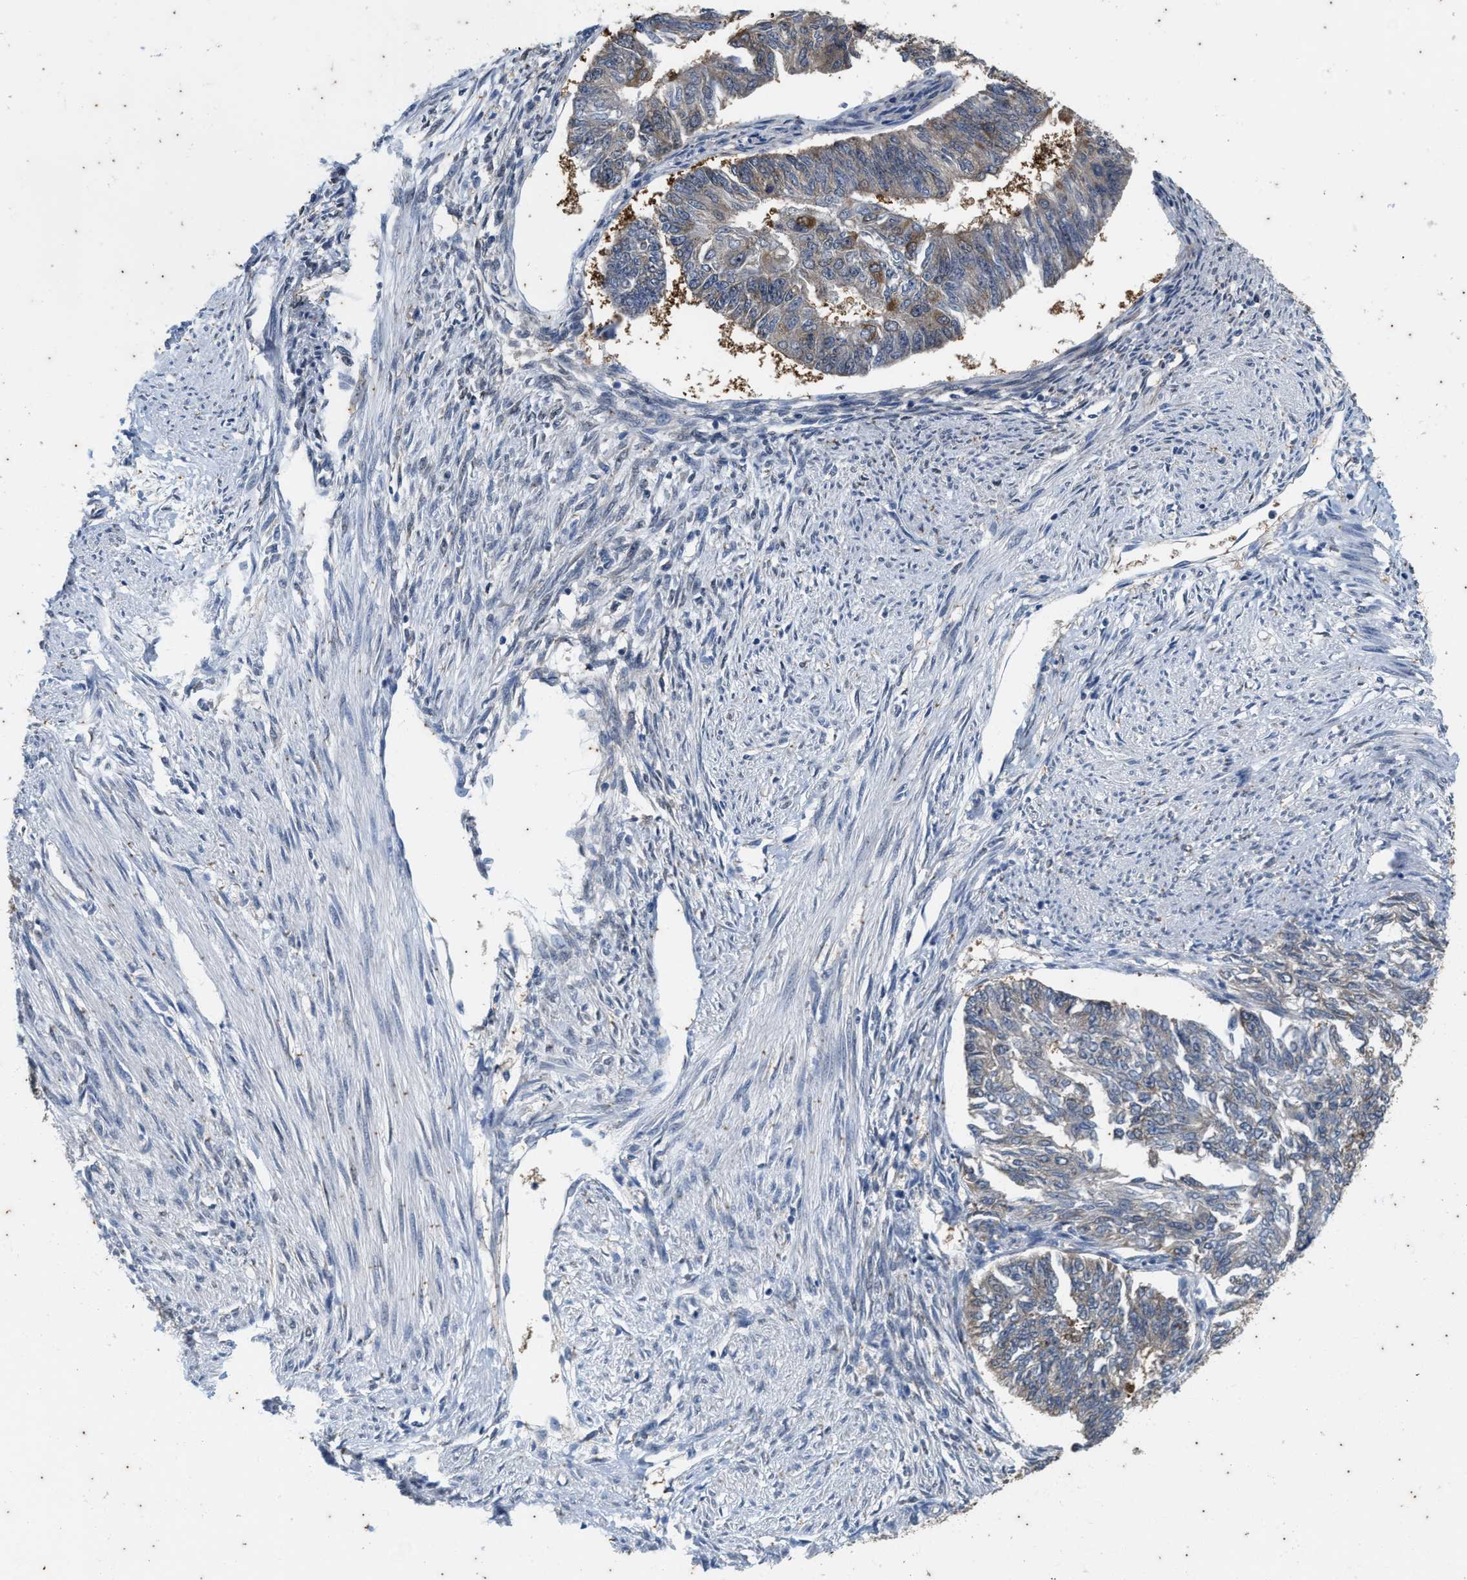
{"staining": {"intensity": "weak", "quantity": "<25%", "location": "cytoplasmic/membranous"}, "tissue": "endometrial cancer", "cell_type": "Tumor cells", "image_type": "cancer", "snomed": [{"axis": "morphology", "description": "Adenocarcinoma, NOS"}, {"axis": "topography", "description": "Endometrium"}], "caption": "Immunohistochemical staining of adenocarcinoma (endometrial) demonstrates no significant staining in tumor cells.", "gene": "COX19", "patient": {"sex": "female", "age": 32}}